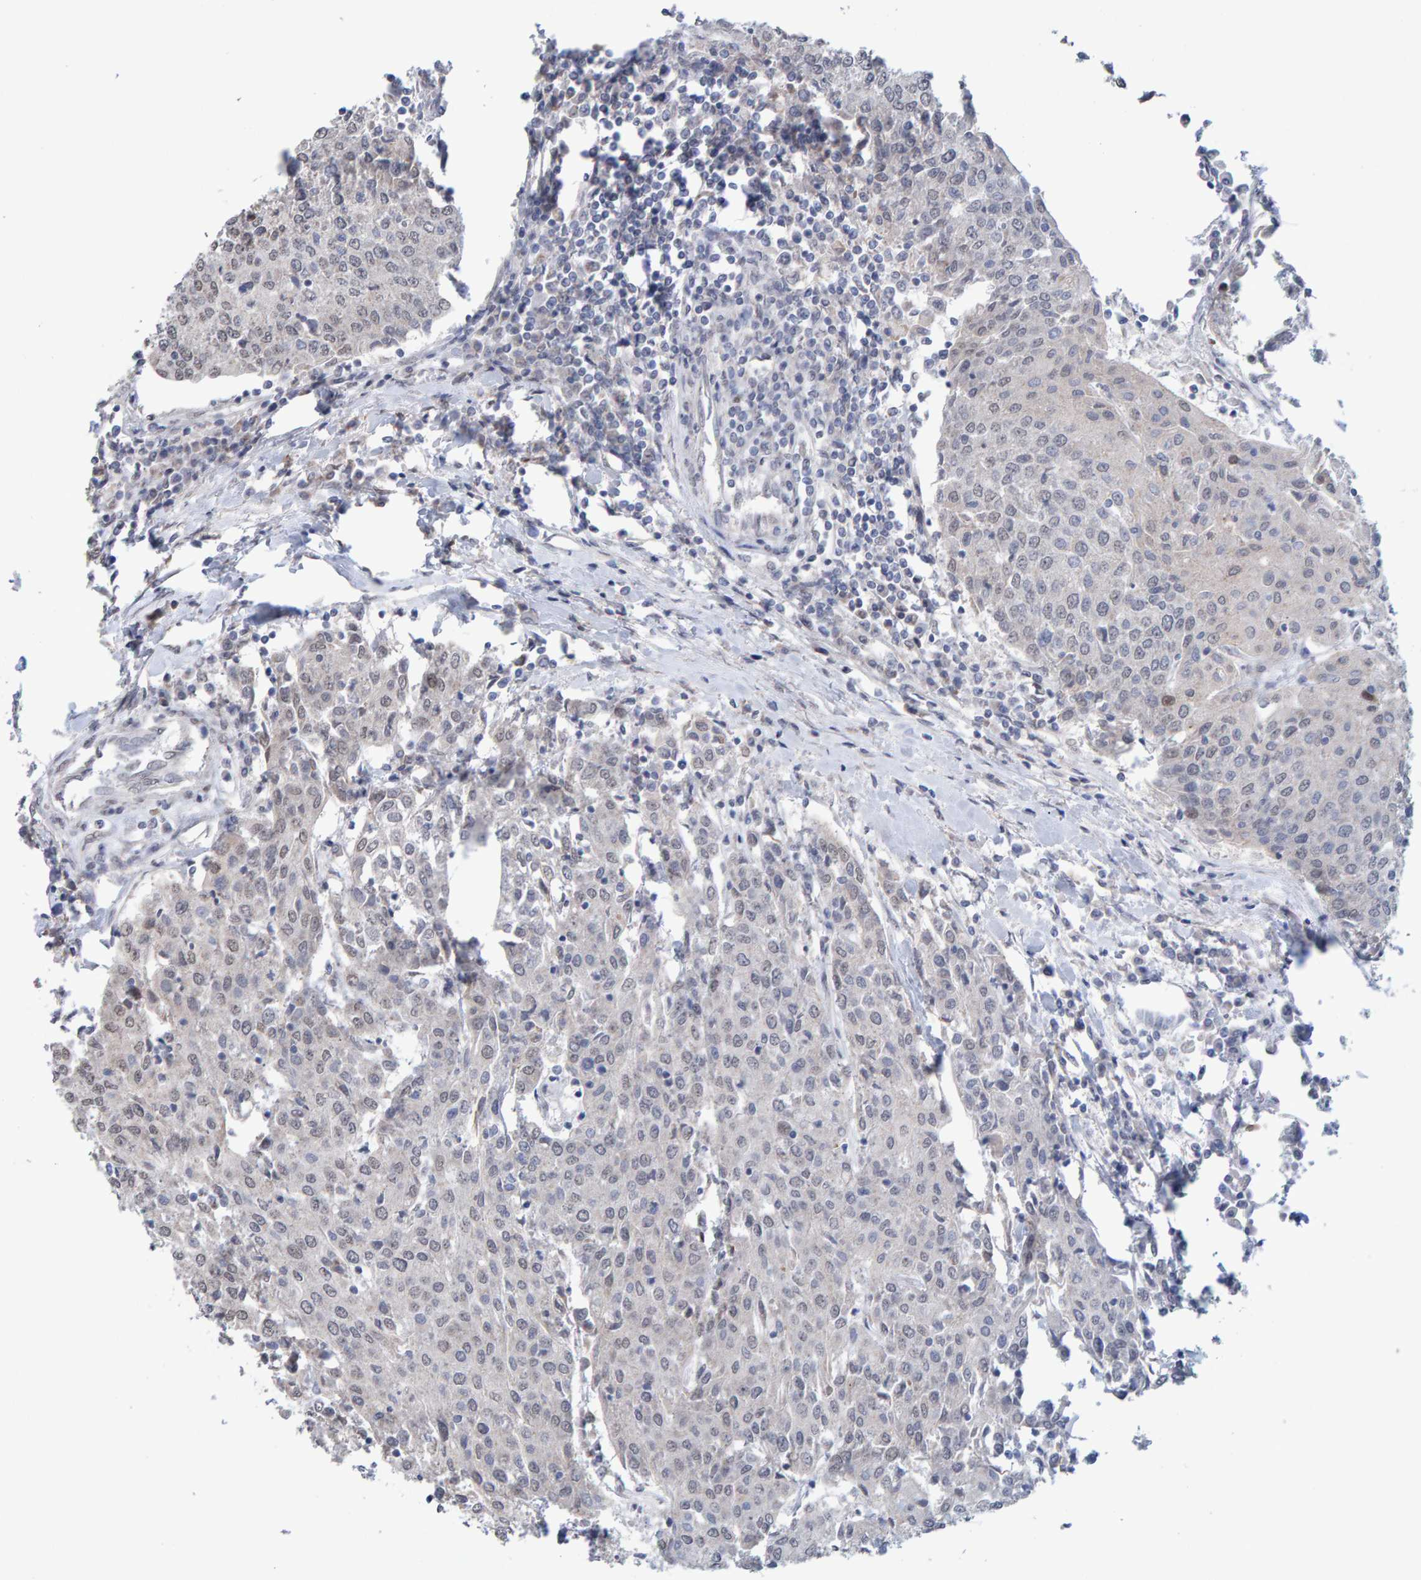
{"staining": {"intensity": "negative", "quantity": "none", "location": "none"}, "tissue": "urothelial cancer", "cell_type": "Tumor cells", "image_type": "cancer", "snomed": [{"axis": "morphology", "description": "Urothelial carcinoma, High grade"}, {"axis": "topography", "description": "Urinary bladder"}], "caption": "This is a micrograph of IHC staining of urothelial cancer, which shows no expression in tumor cells.", "gene": "USP43", "patient": {"sex": "female", "age": 85}}